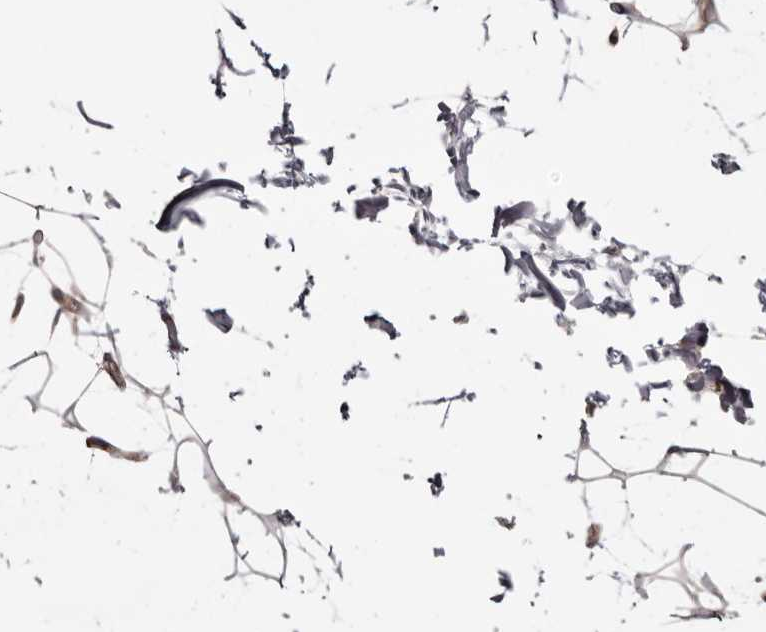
{"staining": {"intensity": "weak", "quantity": ">75%", "location": "cytoplasmic/membranous"}, "tissue": "adipose tissue", "cell_type": "Adipocytes", "image_type": "normal", "snomed": [{"axis": "morphology", "description": "Normal tissue, NOS"}, {"axis": "topography", "description": "Soft tissue"}], "caption": "Adipose tissue stained for a protein exhibits weak cytoplasmic/membranous positivity in adipocytes. The protein of interest is shown in brown color, while the nuclei are stained blue.", "gene": "TNNI1", "patient": {"sex": "male", "age": 72}}